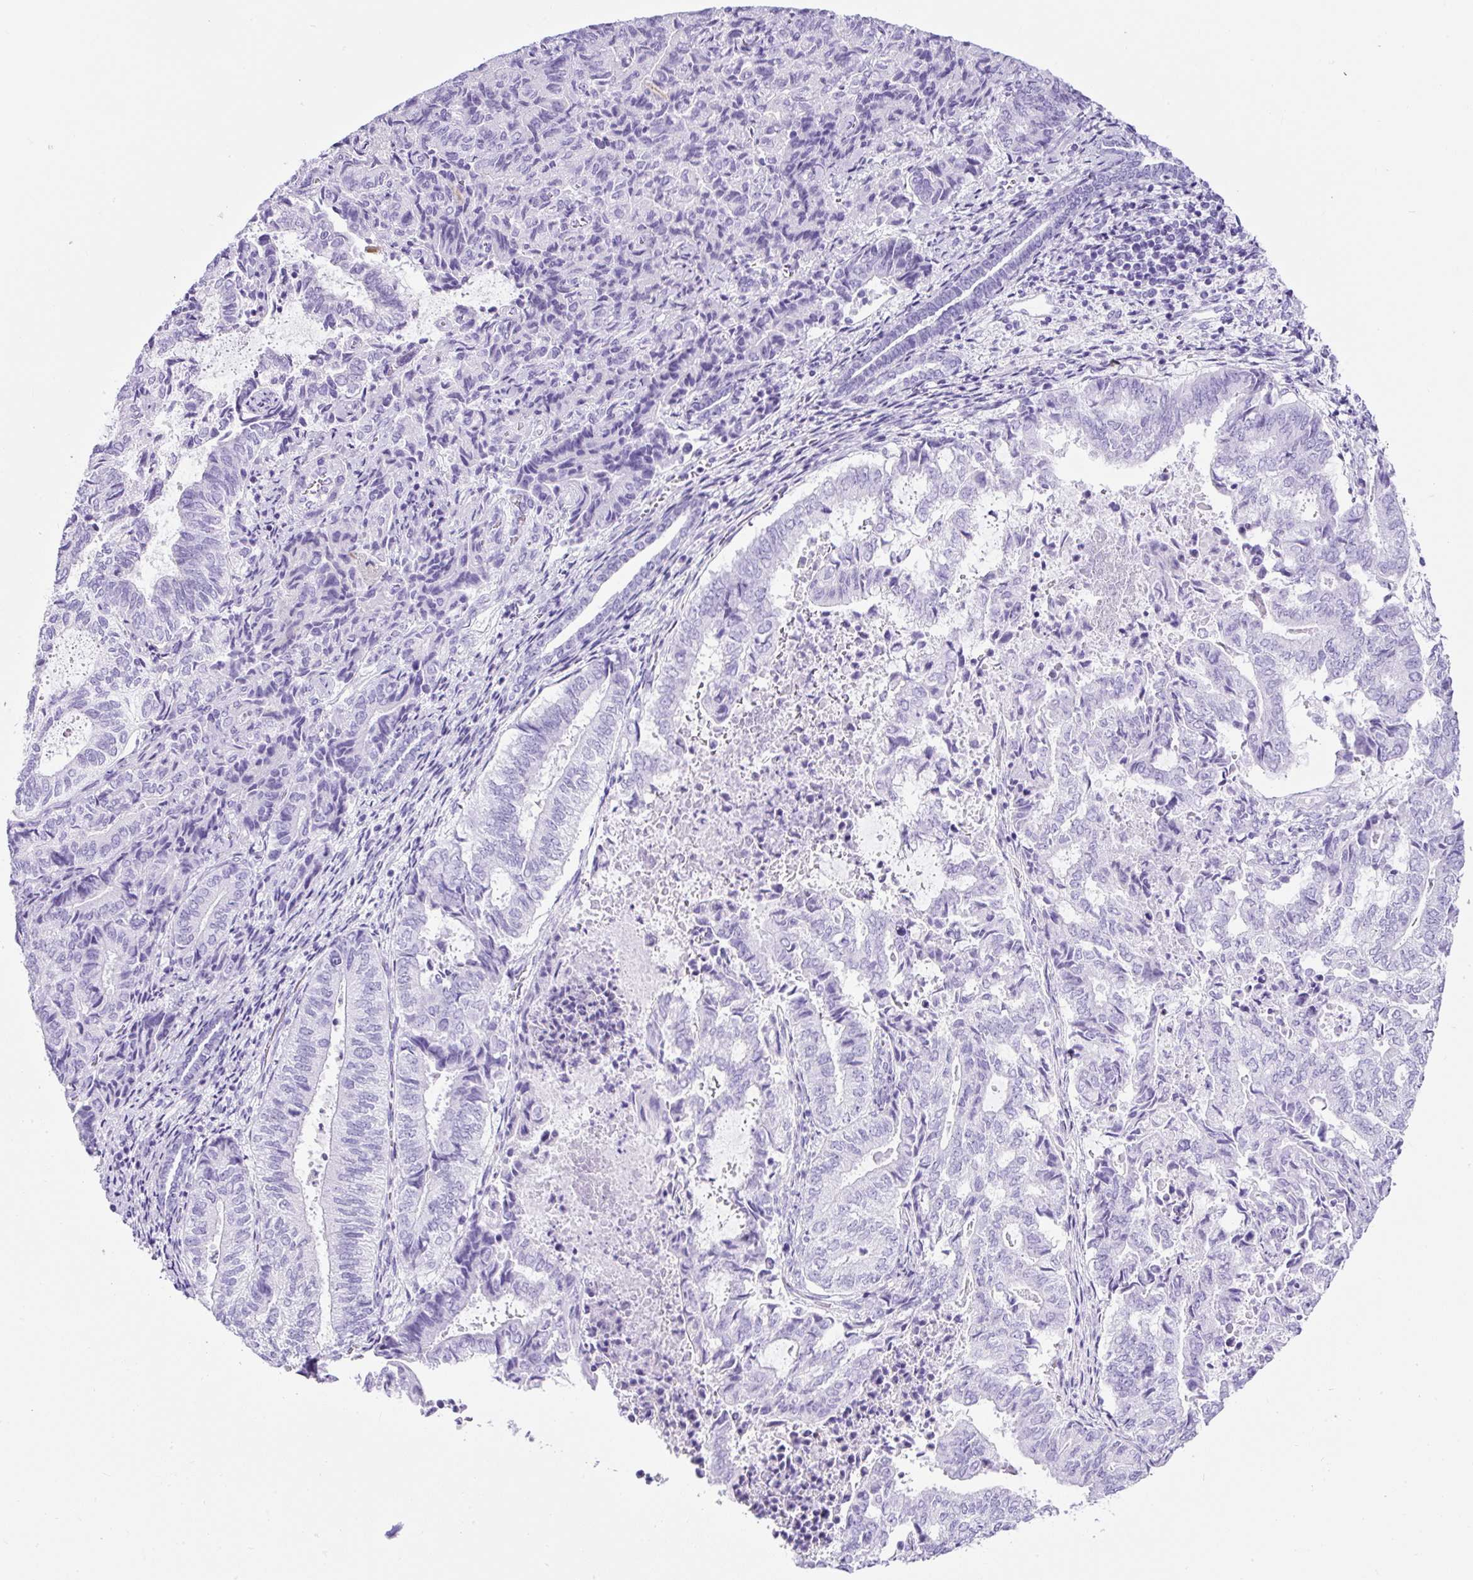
{"staining": {"intensity": "negative", "quantity": "none", "location": "none"}, "tissue": "endometrial cancer", "cell_type": "Tumor cells", "image_type": "cancer", "snomed": [{"axis": "morphology", "description": "Adenocarcinoma, NOS"}, {"axis": "topography", "description": "Endometrium"}], "caption": "Photomicrograph shows no protein expression in tumor cells of endometrial cancer (adenocarcinoma) tissue.", "gene": "TMEM200B", "patient": {"sex": "female", "age": 80}}